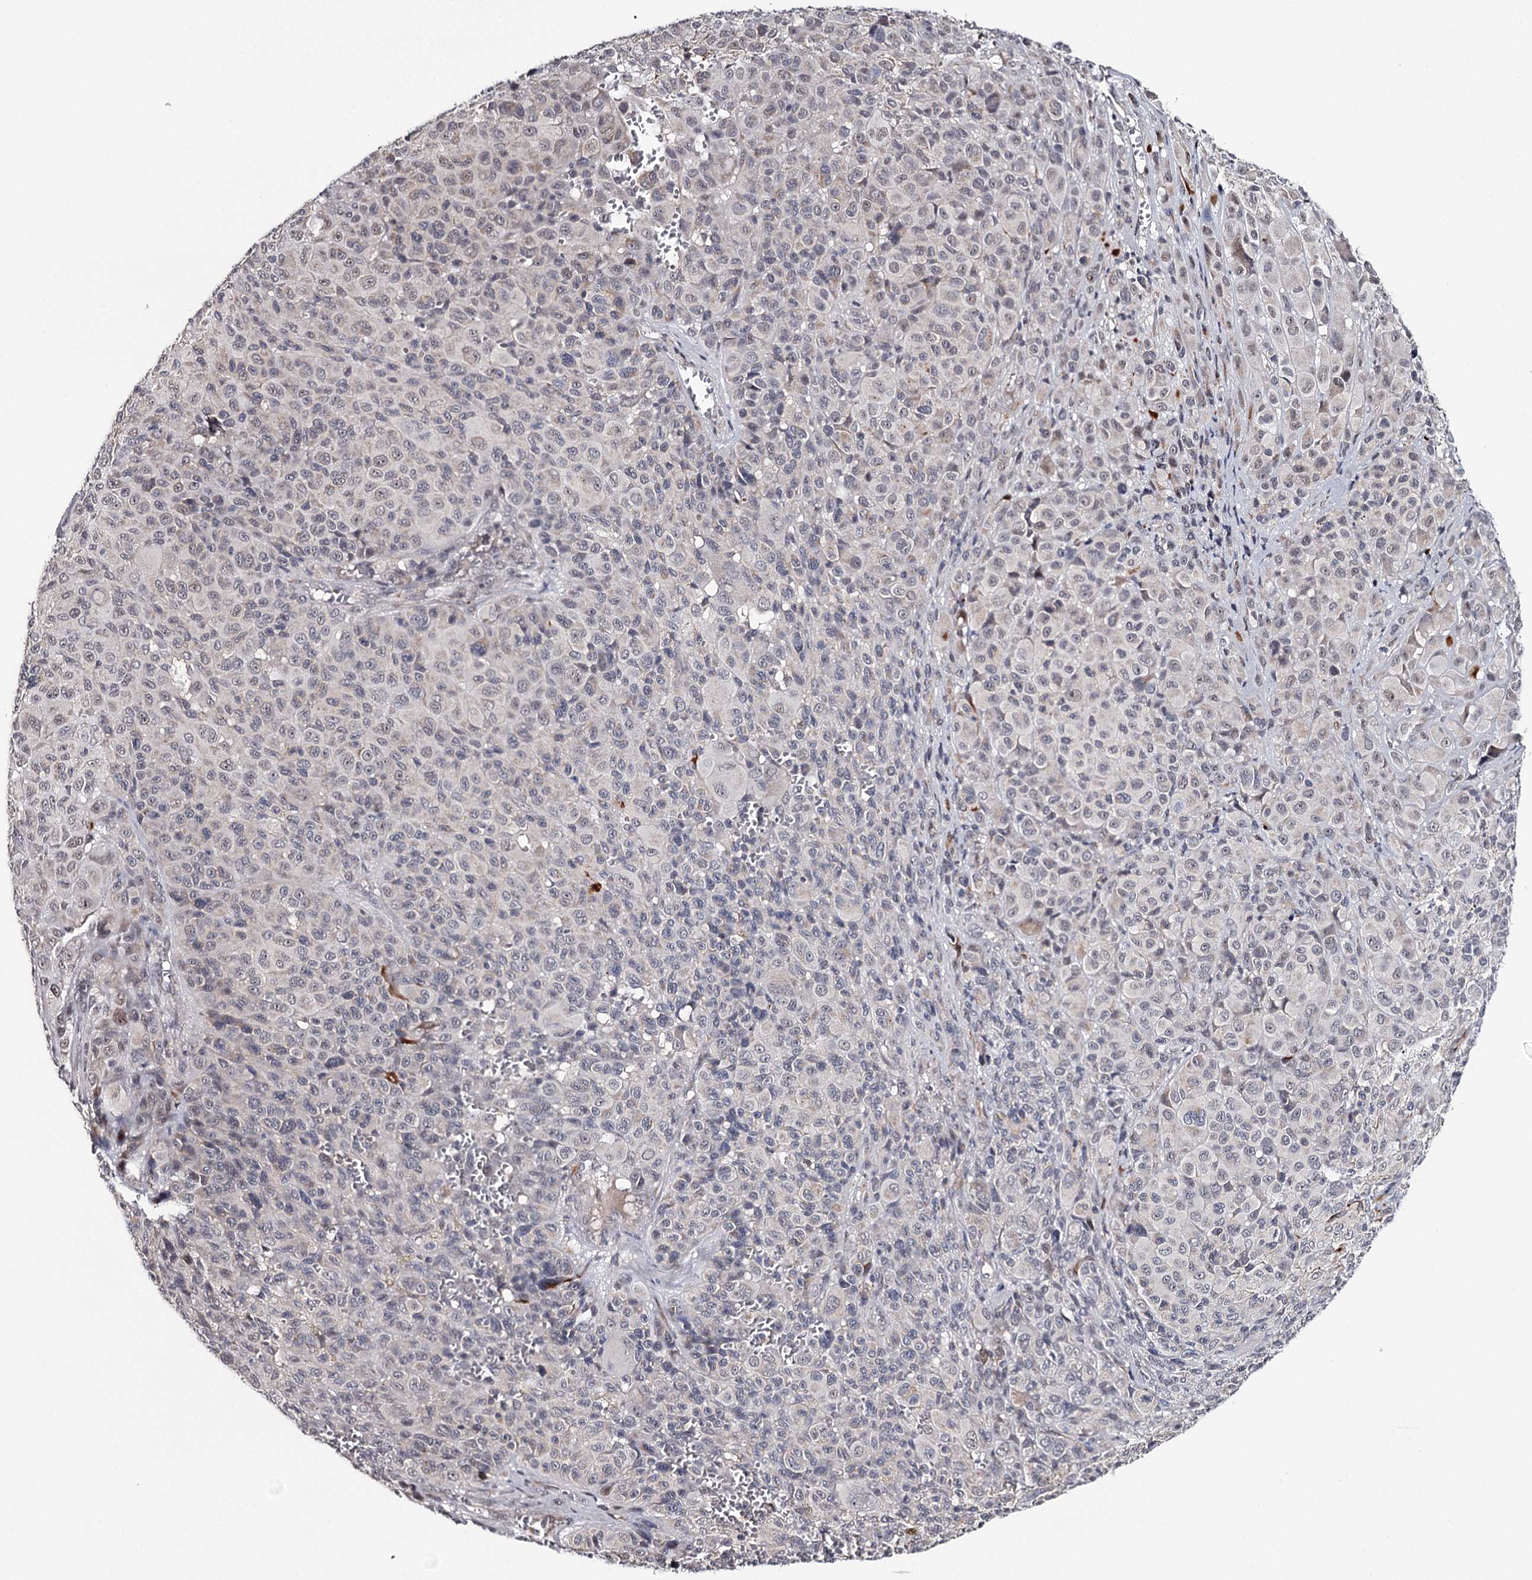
{"staining": {"intensity": "weak", "quantity": "<25%", "location": "nuclear"}, "tissue": "melanoma", "cell_type": "Tumor cells", "image_type": "cancer", "snomed": [{"axis": "morphology", "description": "Malignant melanoma, NOS"}, {"axis": "topography", "description": "Skin of trunk"}], "caption": "IHC of human melanoma exhibits no positivity in tumor cells. The staining is performed using DAB brown chromogen with nuclei counter-stained in using hematoxylin.", "gene": "GTSF1", "patient": {"sex": "male", "age": 71}}